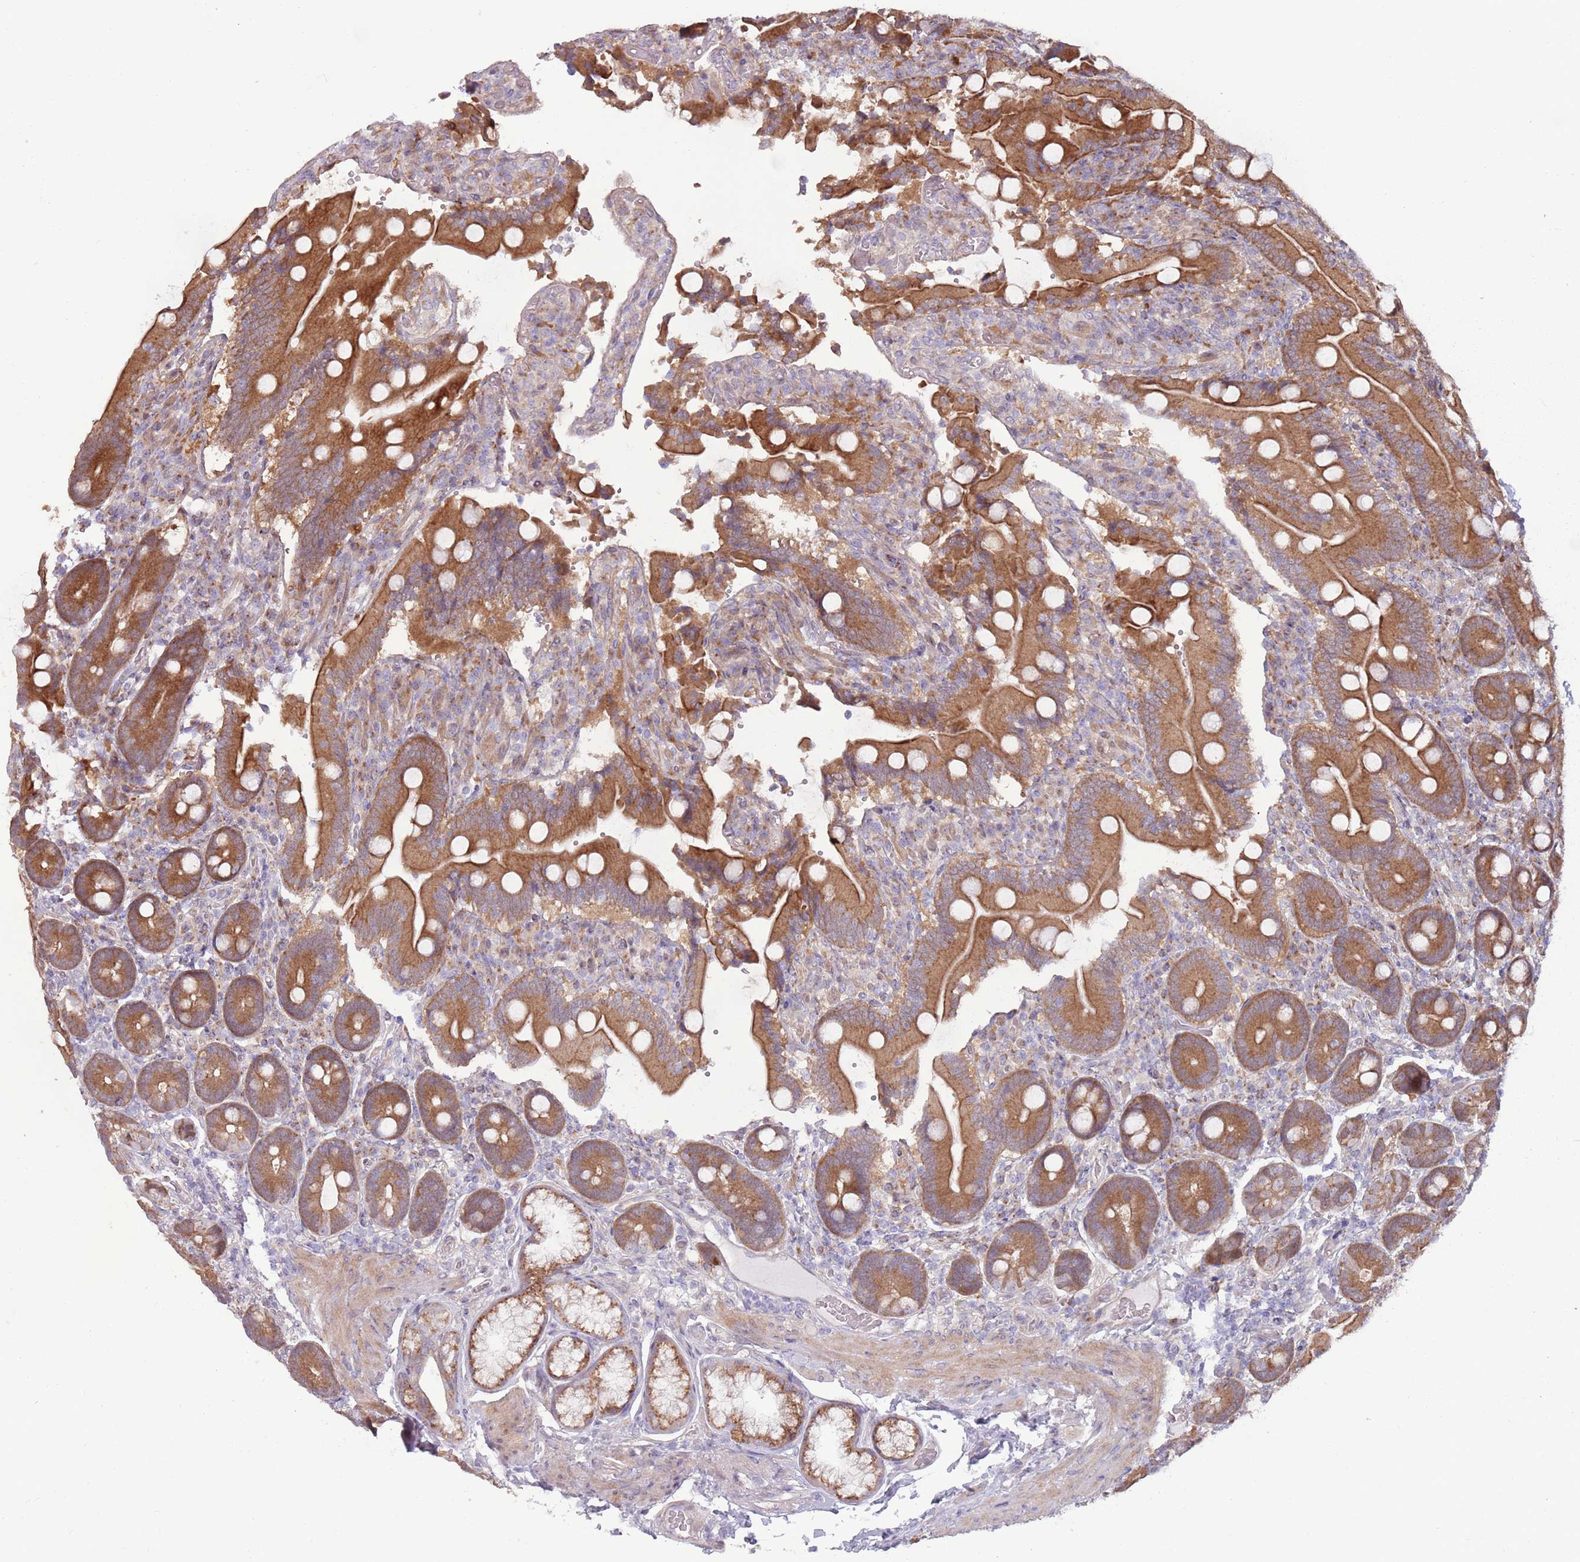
{"staining": {"intensity": "strong", "quantity": ">75%", "location": "cytoplasmic/membranous"}, "tissue": "duodenum", "cell_type": "Glandular cells", "image_type": "normal", "snomed": [{"axis": "morphology", "description": "Normal tissue, NOS"}, {"axis": "topography", "description": "Duodenum"}], "caption": "Duodenum stained with immunohistochemistry (IHC) demonstrates strong cytoplasmic/membranous positivity in approximately >75% of glandular cells.", "gene": "CCDC150", "patient": {"sex": "female", "age": 62}}